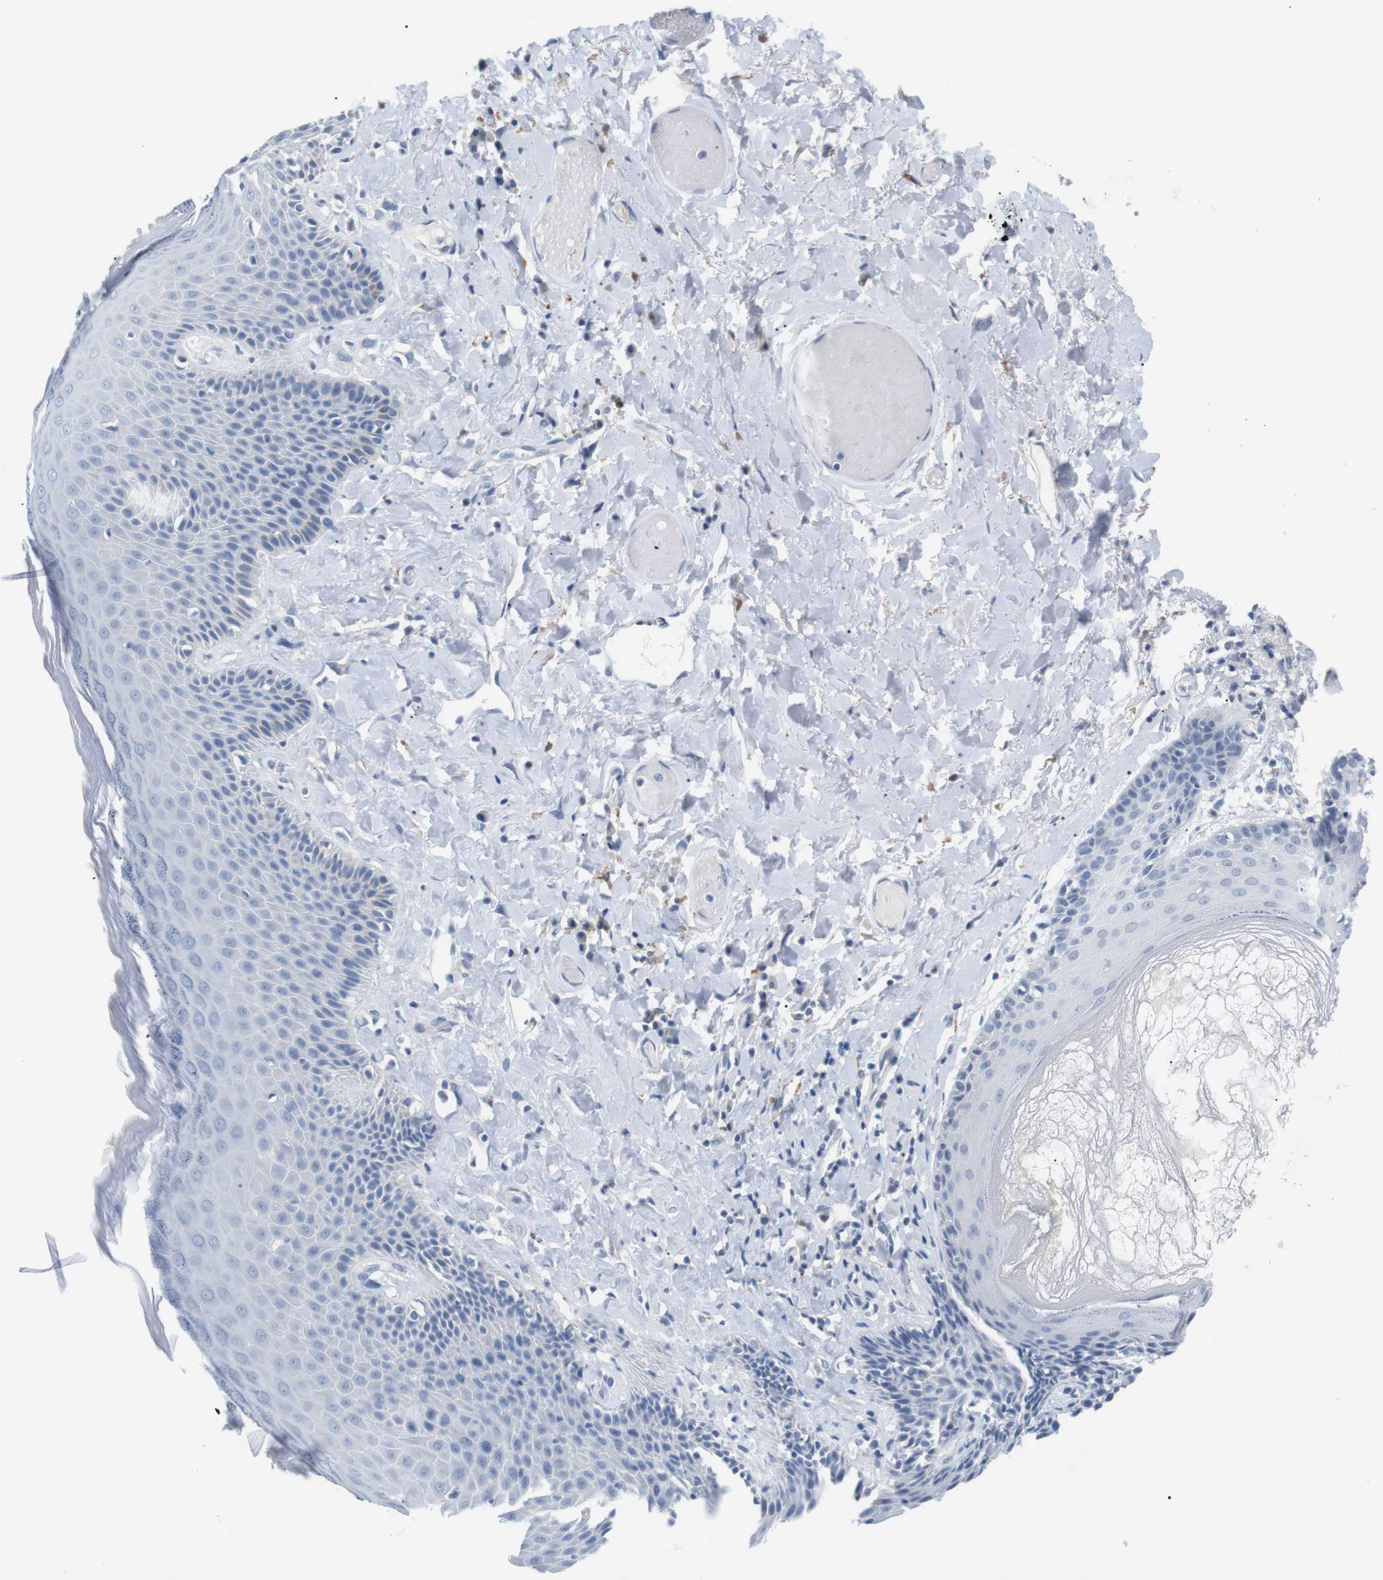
{"staining": {"intensity": "weak", "quantity": "<25%", "location": "cytoplasmic/membranous"}, "tissue": "skin", "cell_type": "Epidermal cells", "image_type": "normal", "snomed": [{"axis": "morphology", "description": "Normal tissue, NOS"}, {"axis": "topography", "description": "Anal"}], "caption": "The immunohistochemistry (IHC) histopathology image has no significant positivity in epidermal cells of skin.", "gene": "FCGRT", "patient": {"sex": "male", "age": 69}}